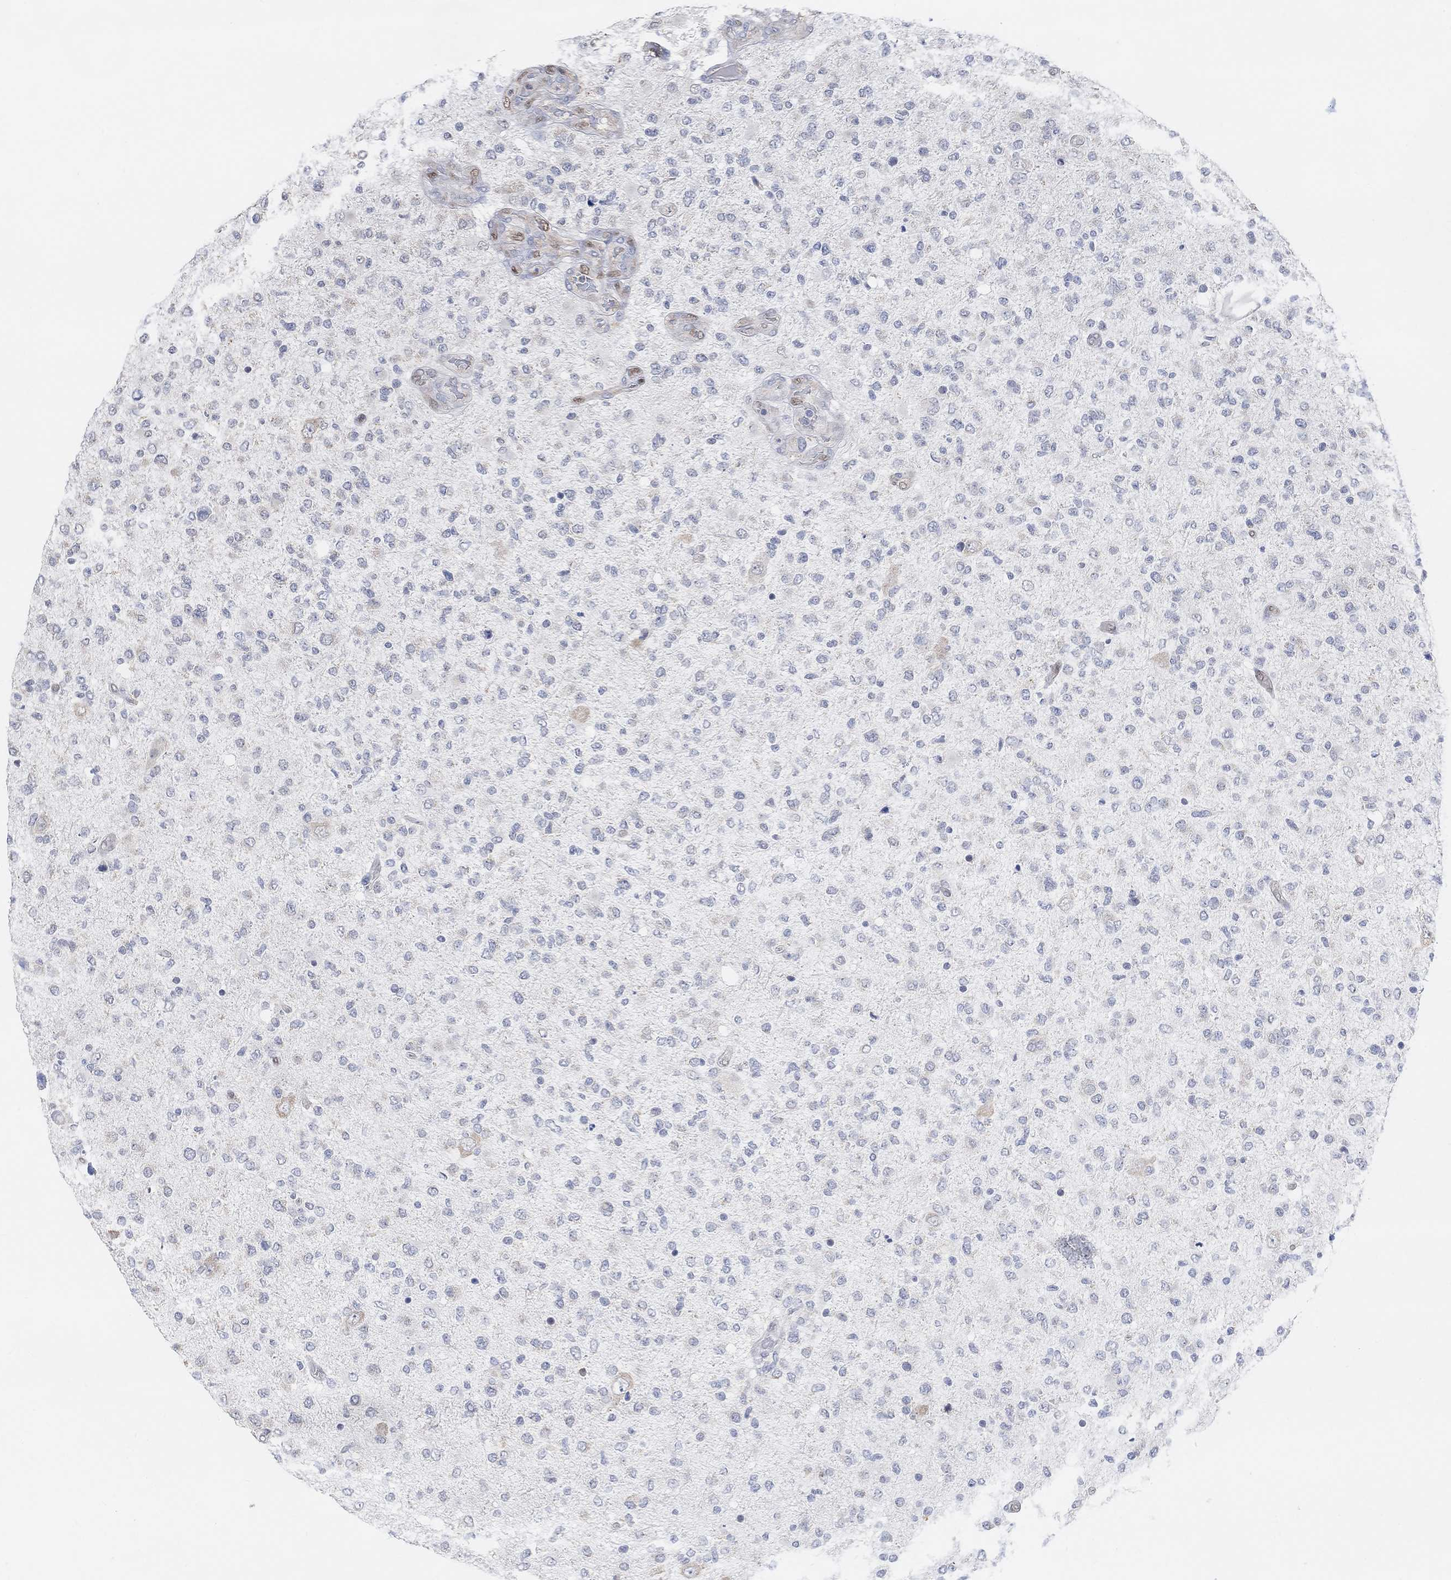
{"staining": {"intensity": "negative", "quantity": "none", "location": "none"}, "tissue": "glioma", "cell_type": "Tumor cells", "image_type": "cancer", "snomed": [{"axis": "morphology", "description": "Glioma, malignant, High grade"}, {"axis": "topography", "description": "Cerebral cortex"}], "caption": "High power microscopy image of an IHC image of malignant glioma (high-grade), revealing no significant positivity in tumor cells. The staining was performed using DAB to visualize the protein expression in brown, while the nuclei were stained in blue with hematoxylin (Magnification: 20x).", "gene": "MUC1", "patient": {"sex": "male", "age": 70}}